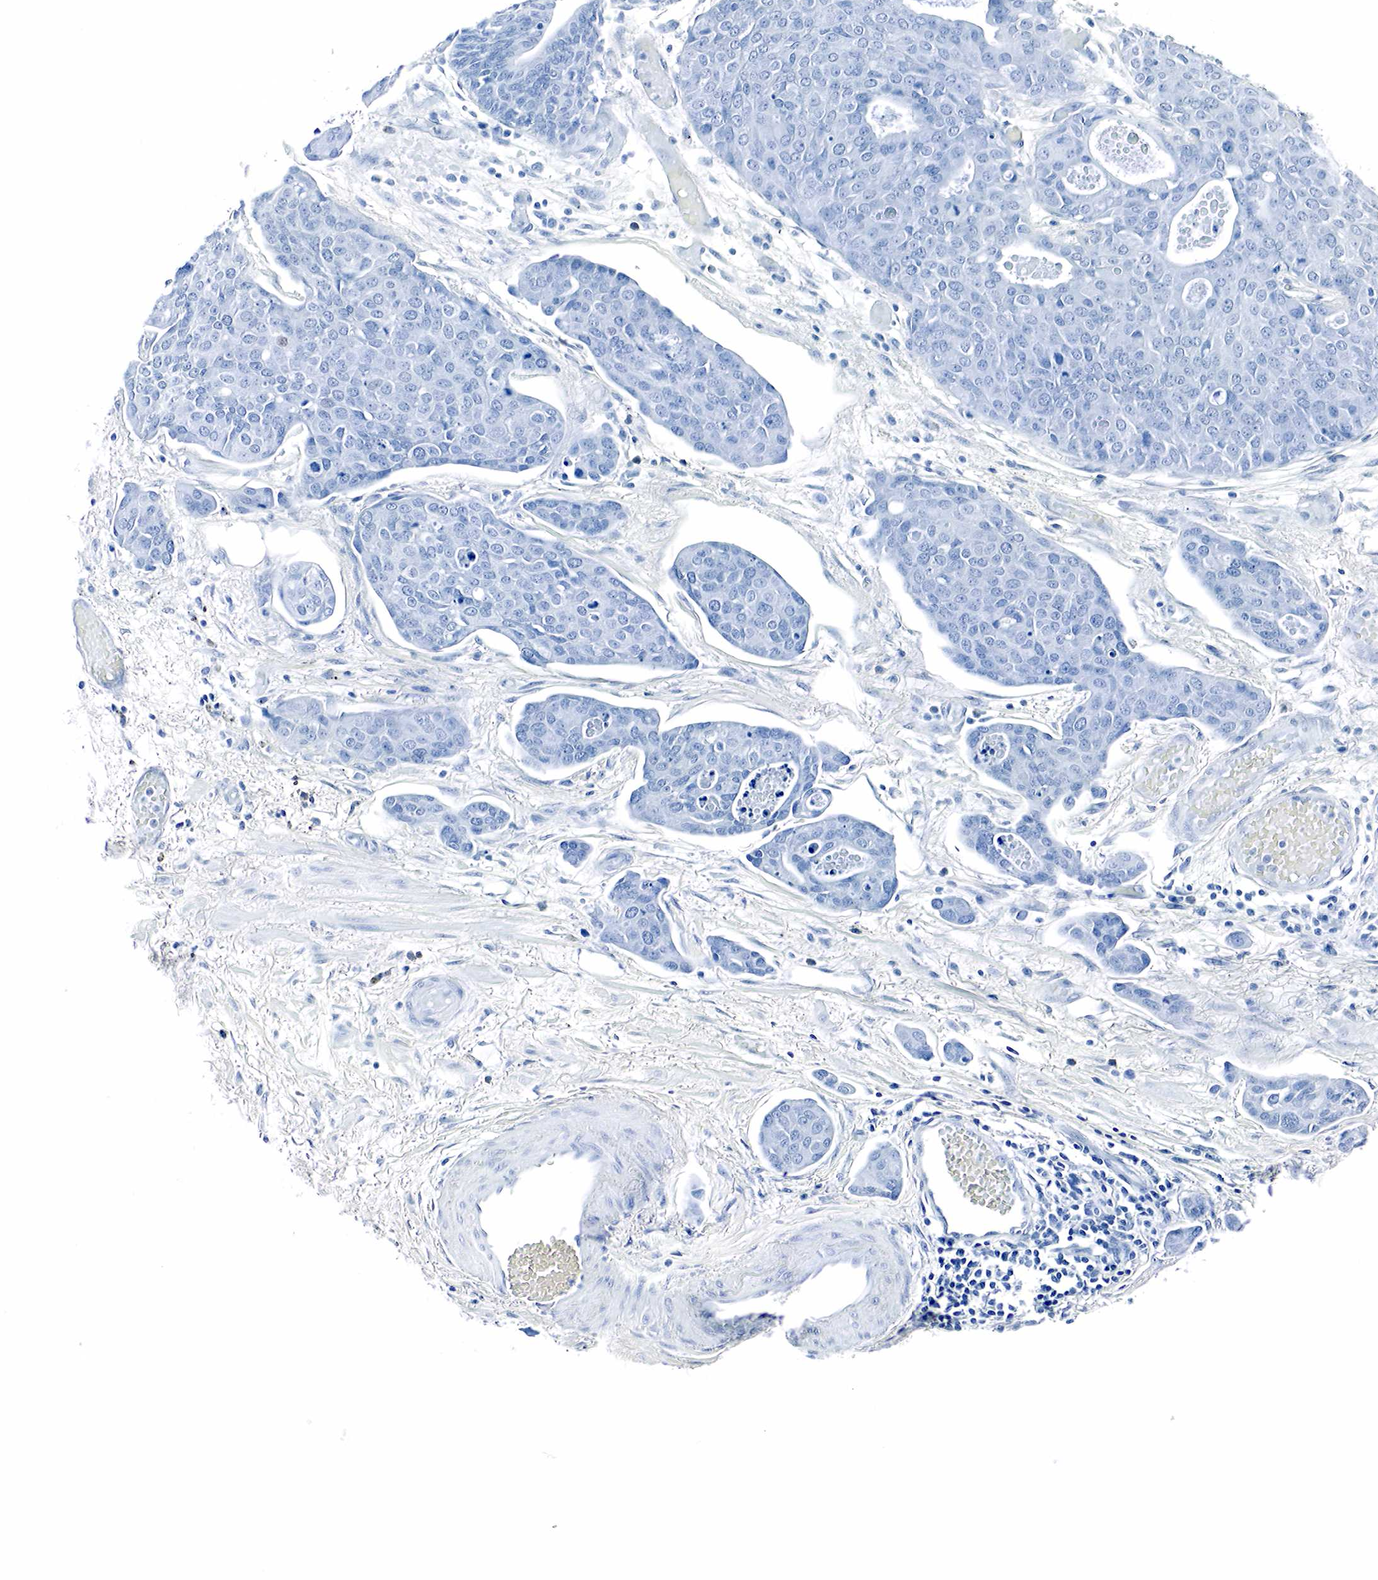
{"staining": {"intensity": "negative", "quantity": "none", "location": "none"}, "tissue": "urothelial cancer", "cell_type": "Tumor cells", "image_type": "cancer", "snomed": [{"axis": "morphology", "description": "Urothelial carcinoma, High grade"}, {"axis": "topography", "description": "Urinary bladder"}], "caption": "Human urothelial cancer stained for a protein using IHC demonstrates no expression in tumor cells.", "gene": "GAST", "patient": {"sex": "male", "age": 78}}